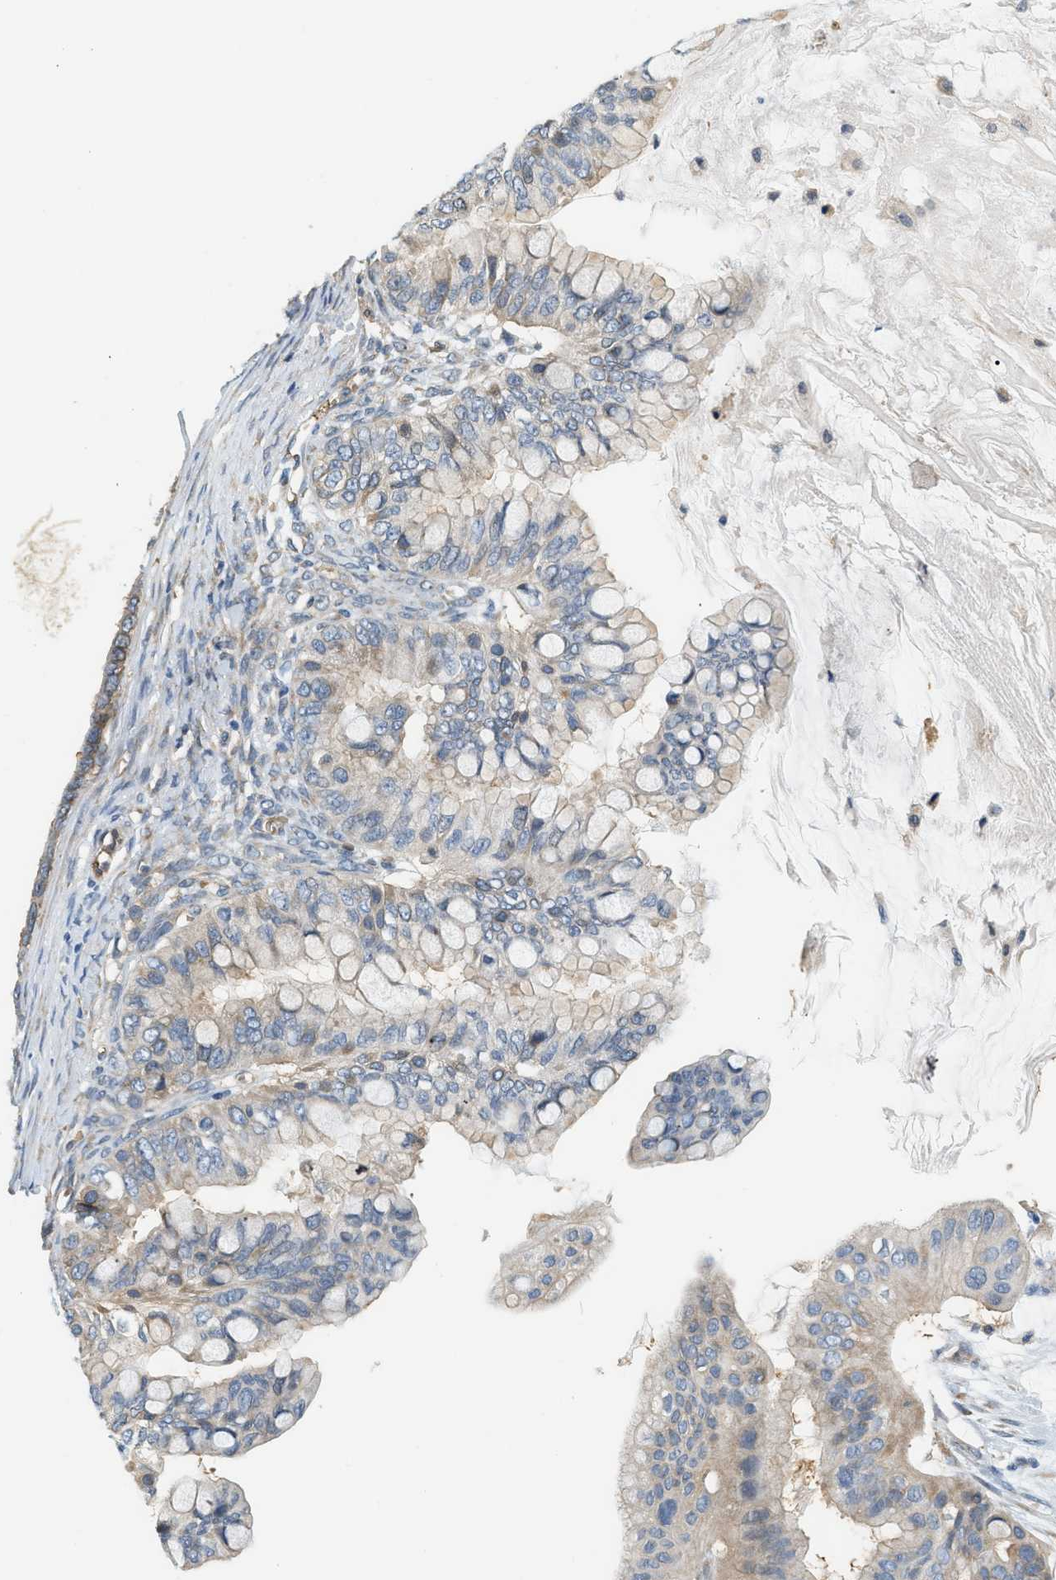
{"staining": {"intensity": "weak", "quantity": "25%-75%", "location": "cytoplasmic/membranous"}, "tissue": "ovarian cancer", "cell_type": "Tumor cells", "image_type": "cancer", "snomed": [{"axis": "morphology", "description": "Cystadenocarcinoma, mucinous, NOS"}, {"axis": "topography", "description": "Ovary"}], "caption": "Human ovarian mucinous cystadenocarcinoma stained with a protein marker demonstrates weak staining in tumor cells.", "gene": "CYTH2", "patient": {"sex": "female", "age": 80}}